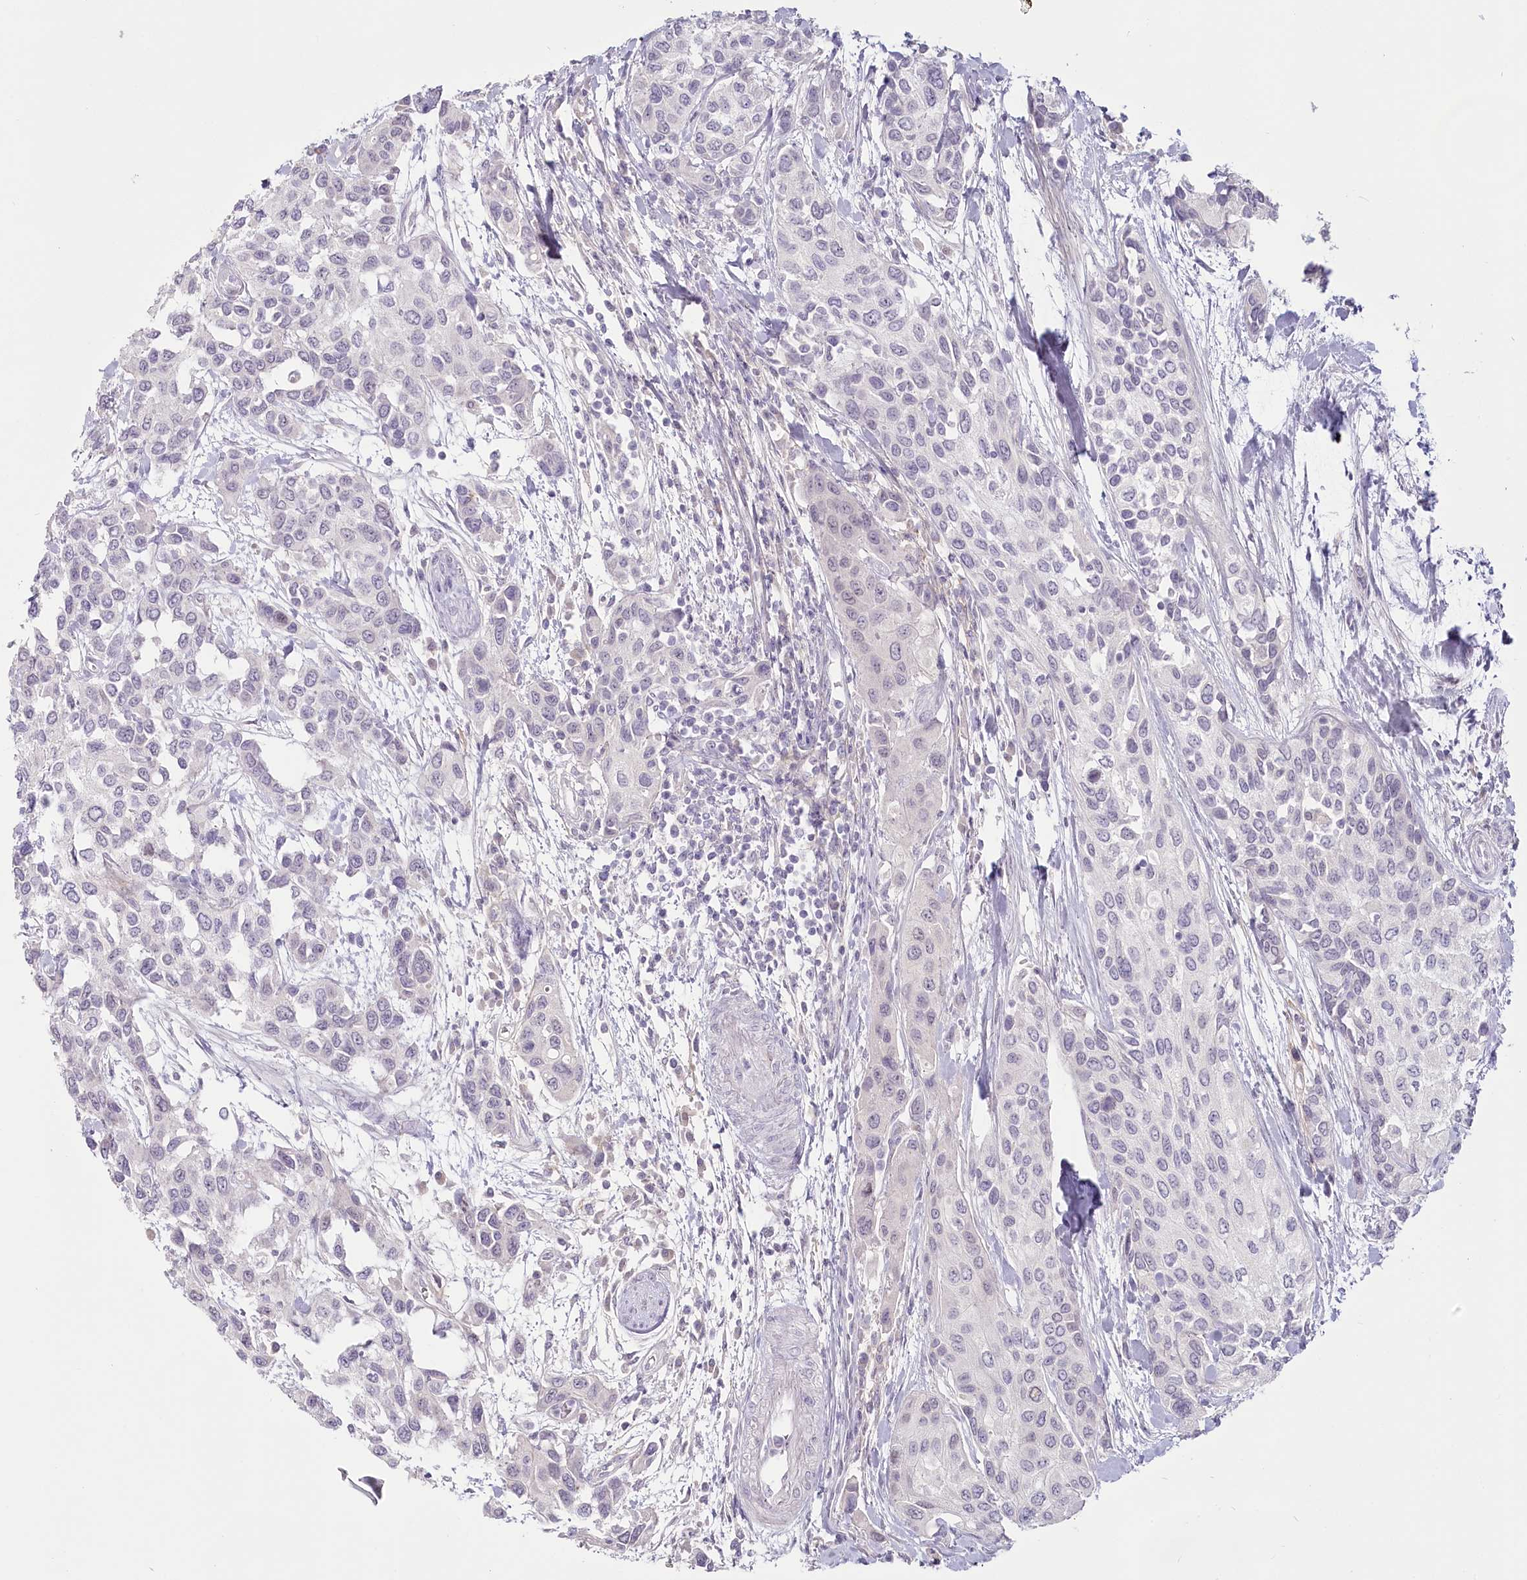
{"staining": {"intensity": "negative", "quantity": "none", "location": "none"}, "tissue": "urothelial cancer", "cell_type": "Tumor cells", "image_type": "cancer", "snomed": [{"axis": "morphology", "description": "Normal tissue, NOS"}, {"axis": "morphology", "description": "Urothelial carcinoma, High grade"}, {"axis": "topography", "description": "Vascular tissue"}, {"axis": "topography", "description": "Urinary bladder"}], "caption": "Immunohistochemistry image of neoplastic tissue: urothelial cancer stained with DAB (3,3'-diaminobenzidine) exhibits no significant protein expression in tumor cells.", "gene": "USP11", "patient": {"sex": "female", "age": 56}}